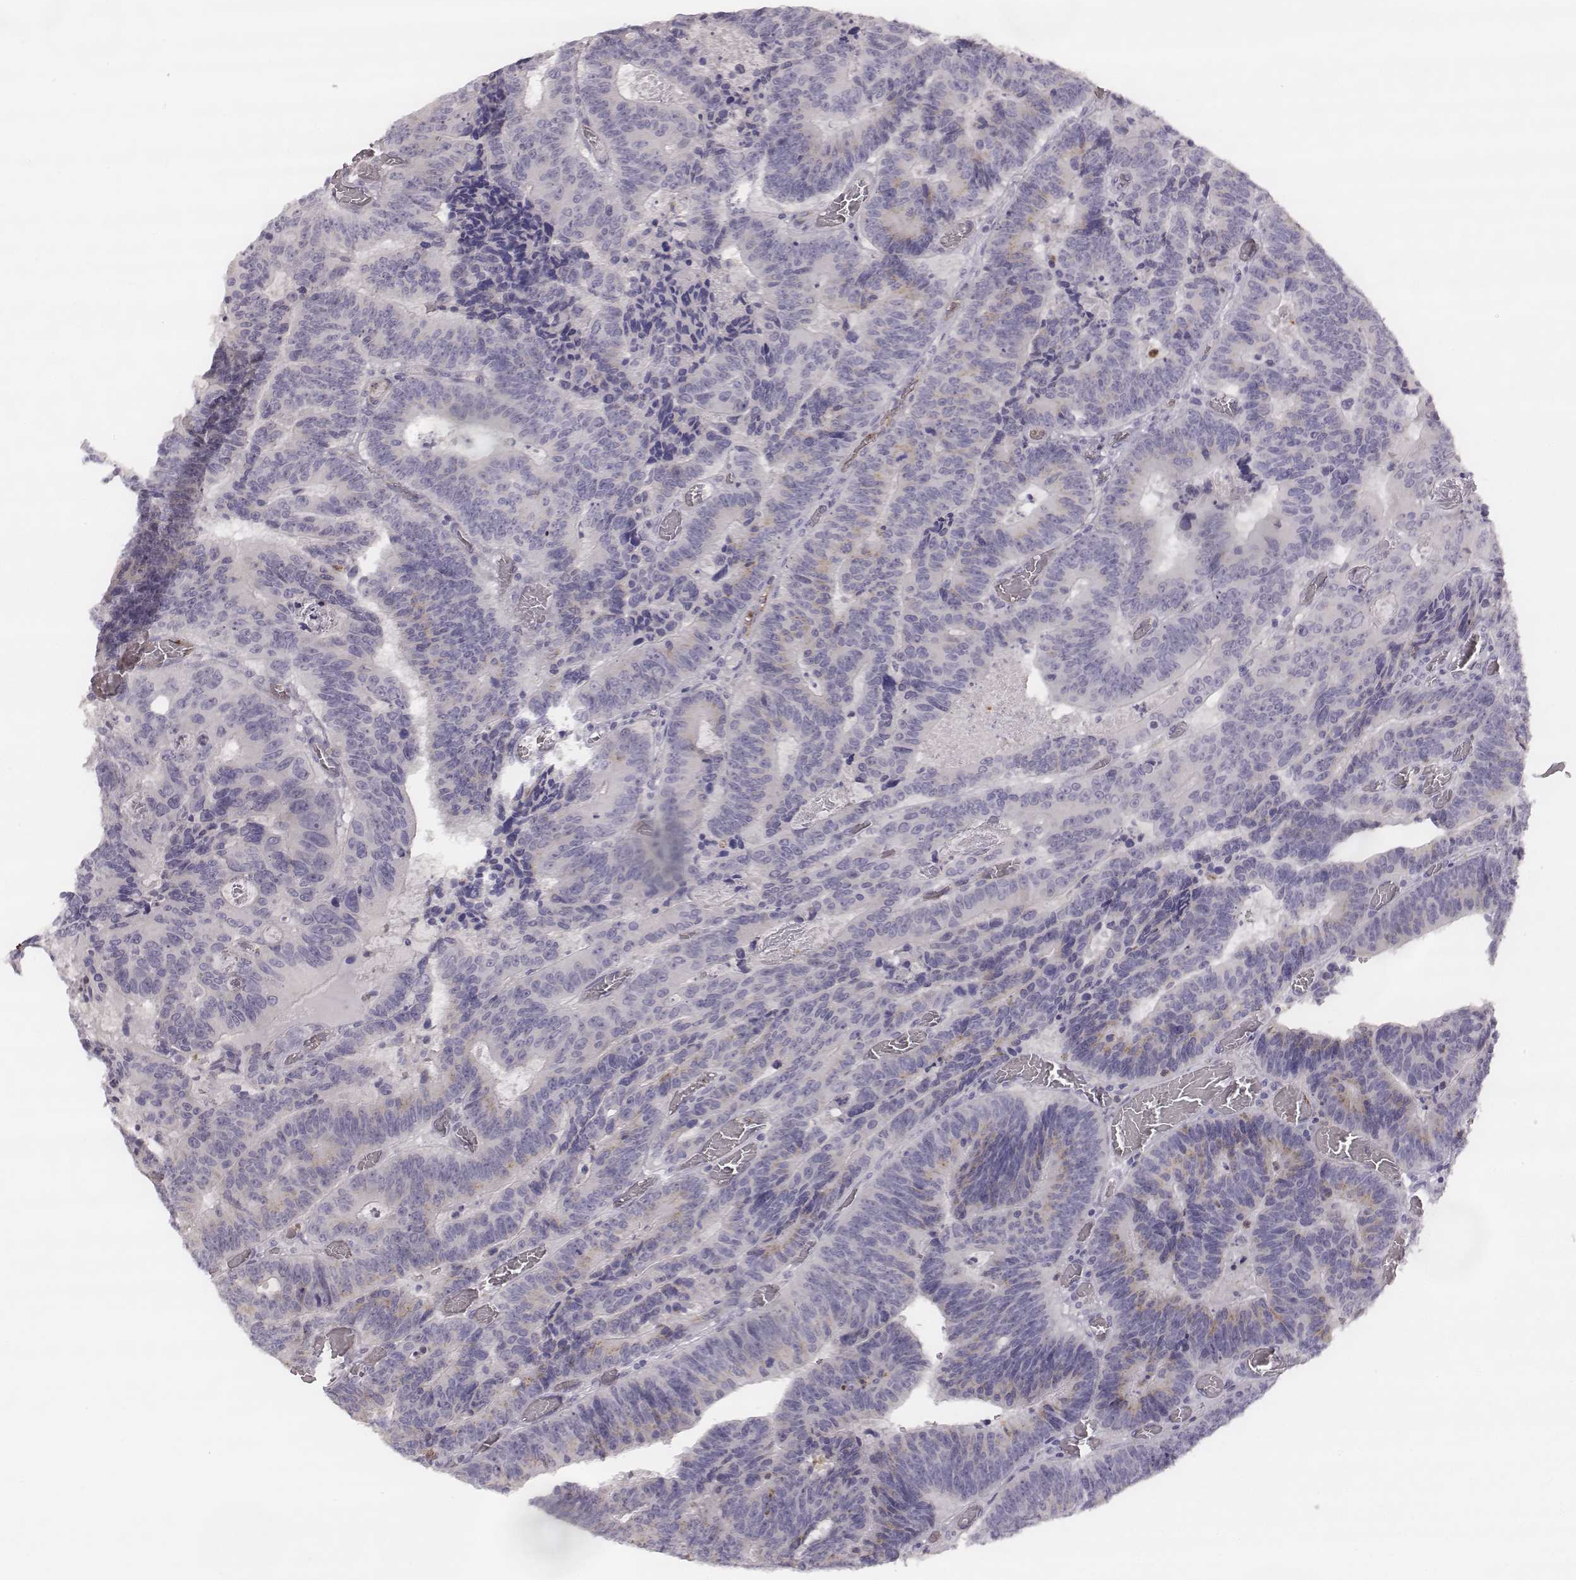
{"staining": {"intensity": "negative", "quantity": "none", "location": "none"}, "tissue": "colorectal cancer", "cell_type": "Tumor cells", "image_type": "cancer", "snomed": [{"axis": "morphology", "description": "Adenocarcinoma, NOS"}, {"axis": "topography", "description": "Colon"}], "caption": "Colorectal adenocarcinoma was stained to show a protein in brown. There is no significant positivity in tumor cells. (Immunohistochemistry, brightfield microscopy, high magnification).", "gene": "KCNJ12", "patient": {"sex": "female", "age": 82}}